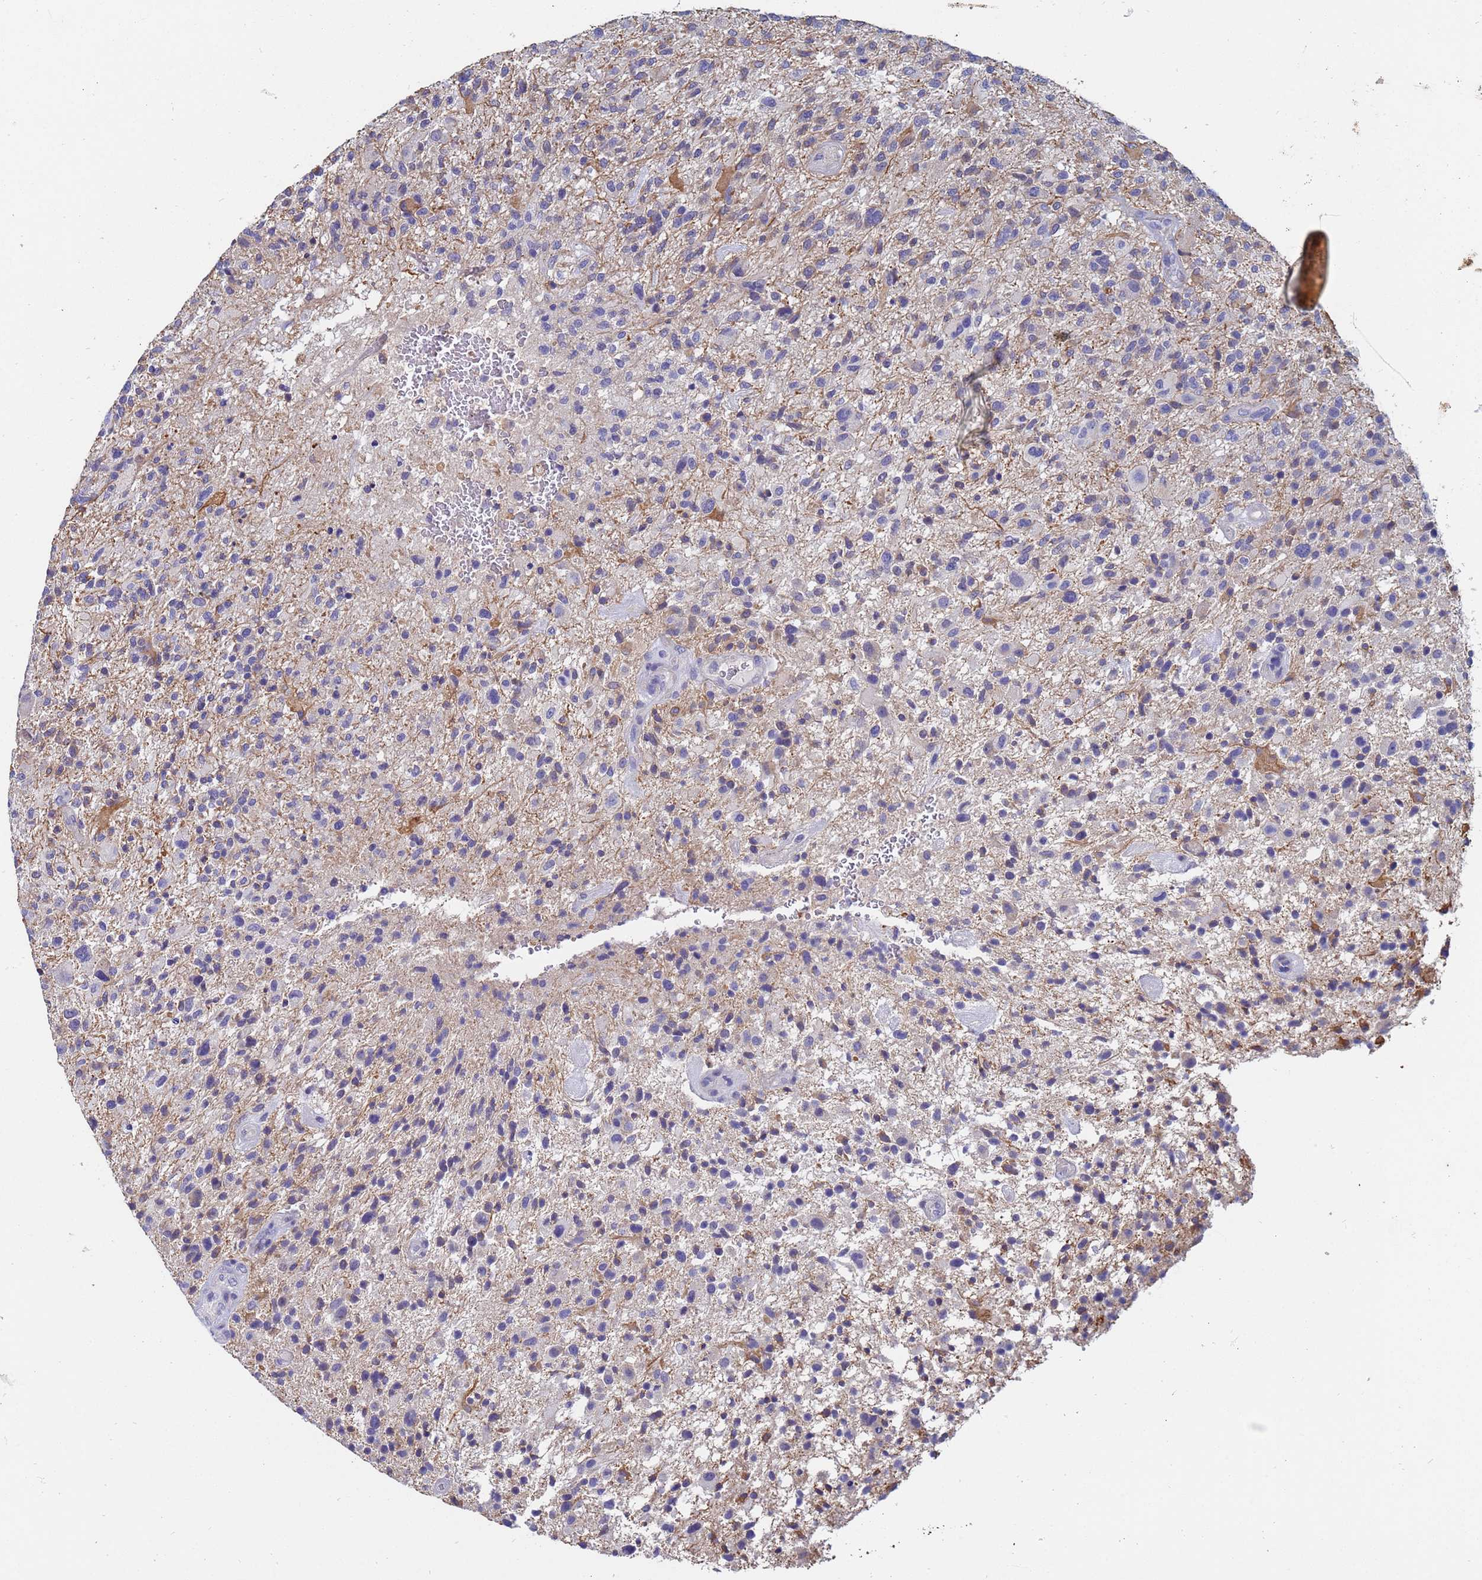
{"staining": {"intensity": "negative", "quantity": "none", "location": "none"}, "tissue": "glioma", "cell_type": "Tumor cells", "image_type": "cancer", "snomed": [{"axis": "morphology", "description": "Glioma, malignant, High grade"}, {"axis": "topography", "description": "Brain"}], "caption": "An immunohistochemistry image of high-grade glioma (malignant) is shown. There is no staining in tumor cells of high-grade glioma (malignant).", "gene": "IHO1", "patient": {"sex": "male", "age": 47}}